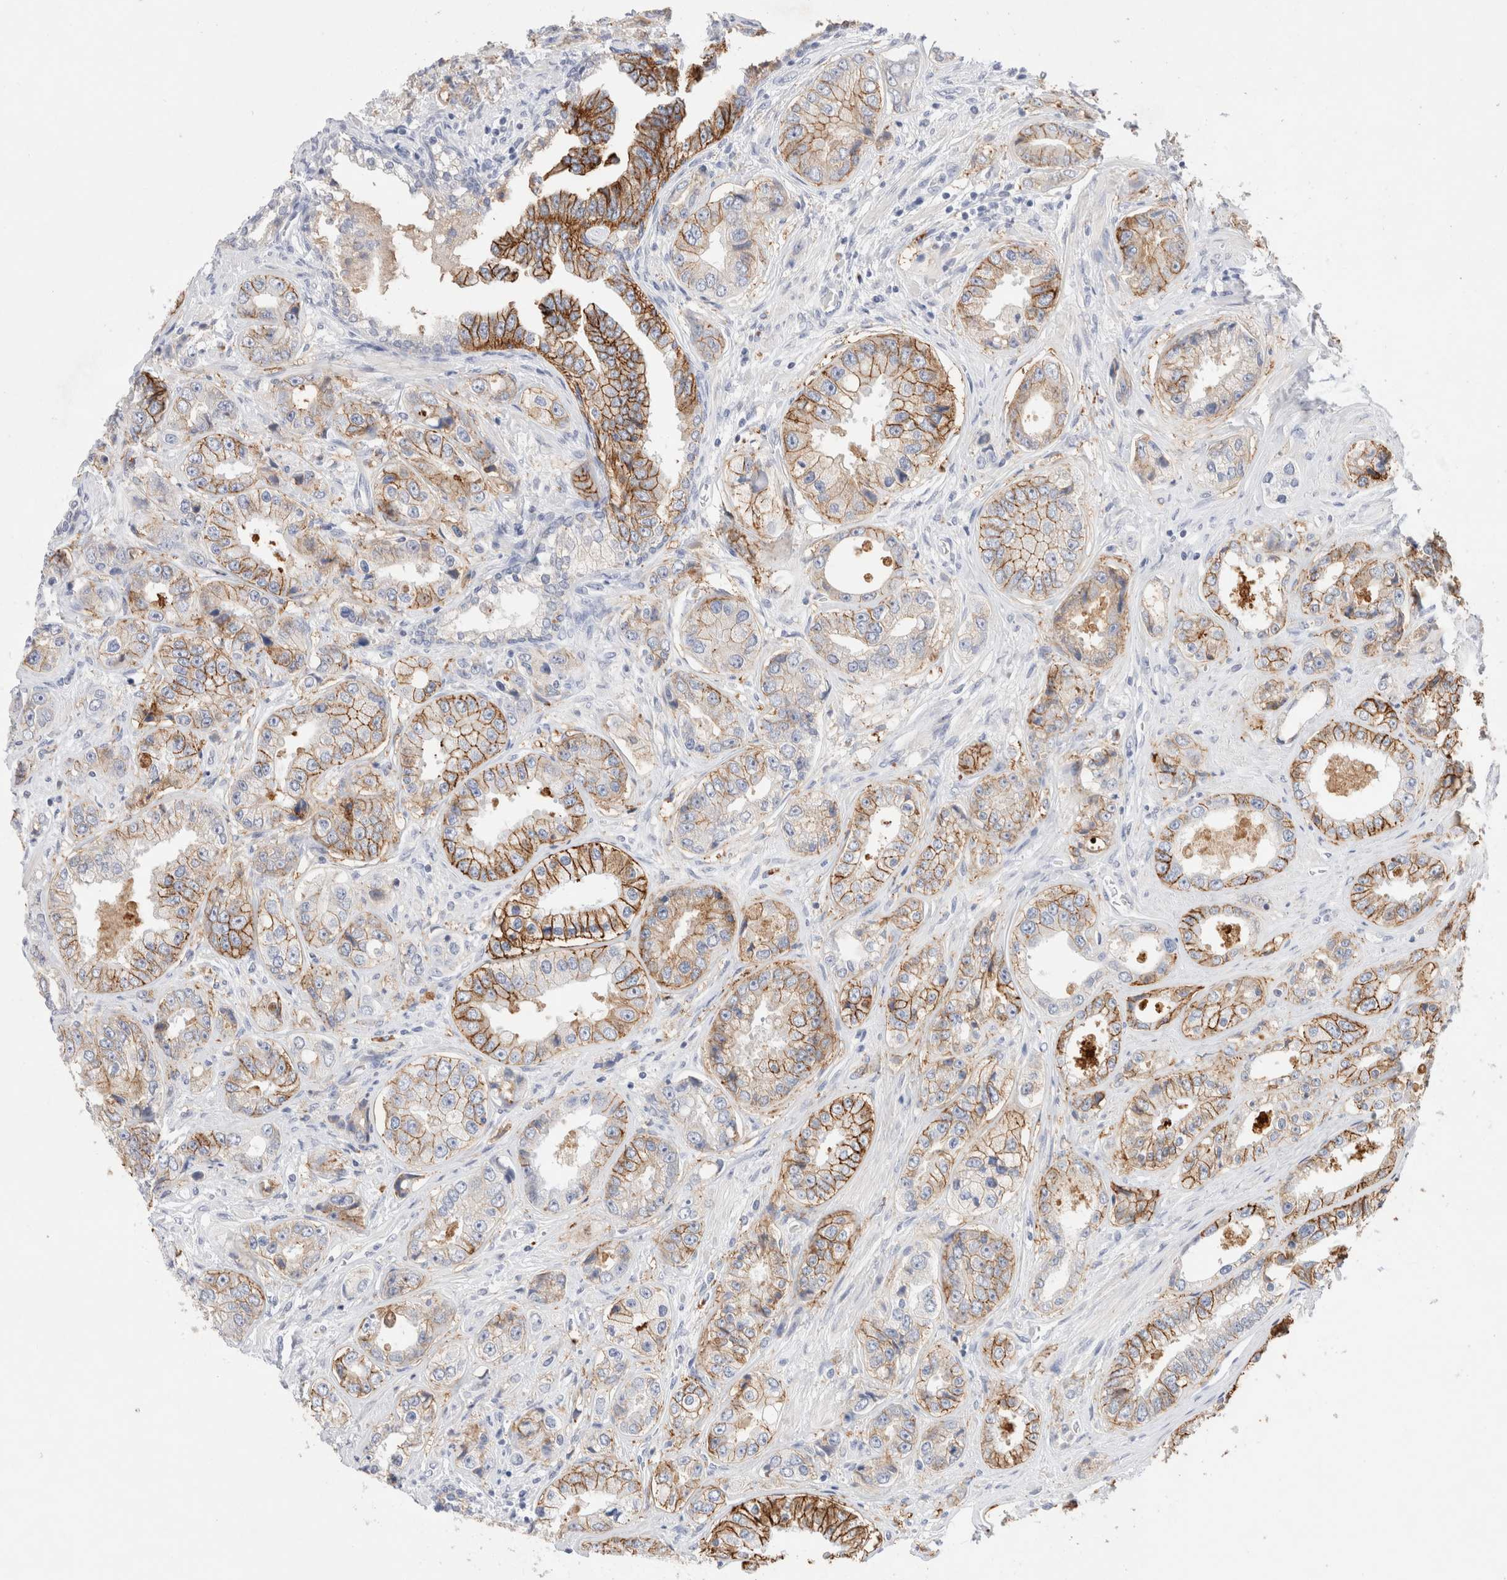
{"staining": {"intensity": "strong", "quantity": ">75%", "location": "cytoplasmic/membranous"}, "tissue": "prostate cancer", "cell_type": "Tumor cells", "image_type": "cancer", "snomed": [{"axis": "morphology", "description": "Adenocarcinoma, High grade"}, {"axis": "topography", "description": "Prostate"}], "caption": "This is a histology image of IHC staining of prostate cancer (high-grade adenocarcinoma), which shows strong staining in the cytoplasmic/membranous of tumor cells.", "gene": "EPCAM", "patient": {"sex": "male", "age": 61}}